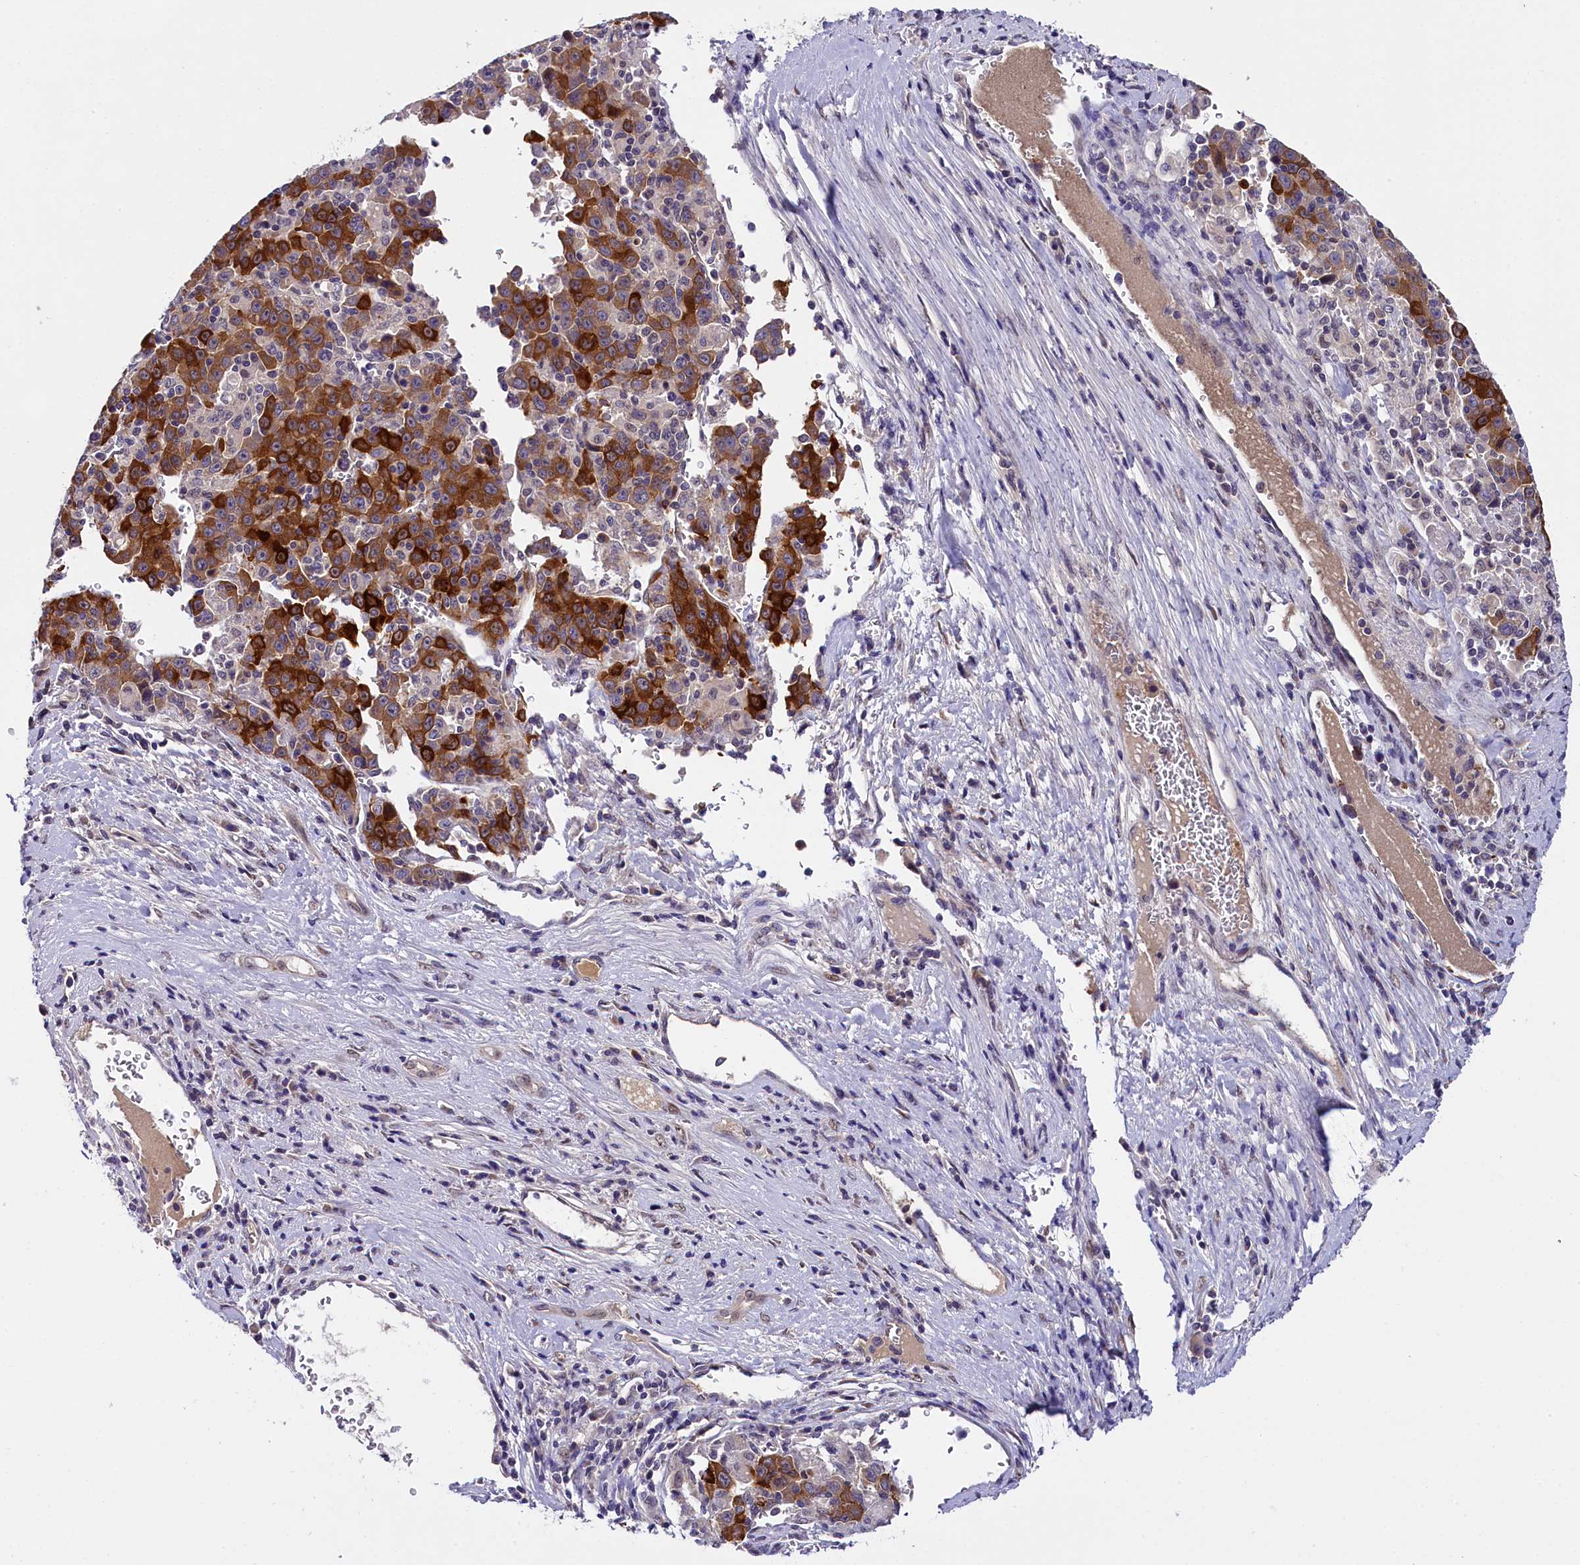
{"staining": {"intensity": "strong", "quantity": ">75%", "location": "cytoplasmic/membranous"}, "tissue": "liver cancer", "cell_type": "Tumor cells", "image_type": "cancer", "snomed": [{"axis": "morphology", "description": "Carcinoma, Hepatocellular, NOS"}, {"axis": "topography", "description": "Liver"}], "caption": "Human liver hepatocellular carcinoma stained for a protein (brown) reveals strong cytoplasmic/membranous positive expression in approximately >75% of tumor cells.", "gene": "ENKD1", "patient": {"sex": "female", "age": 53}}